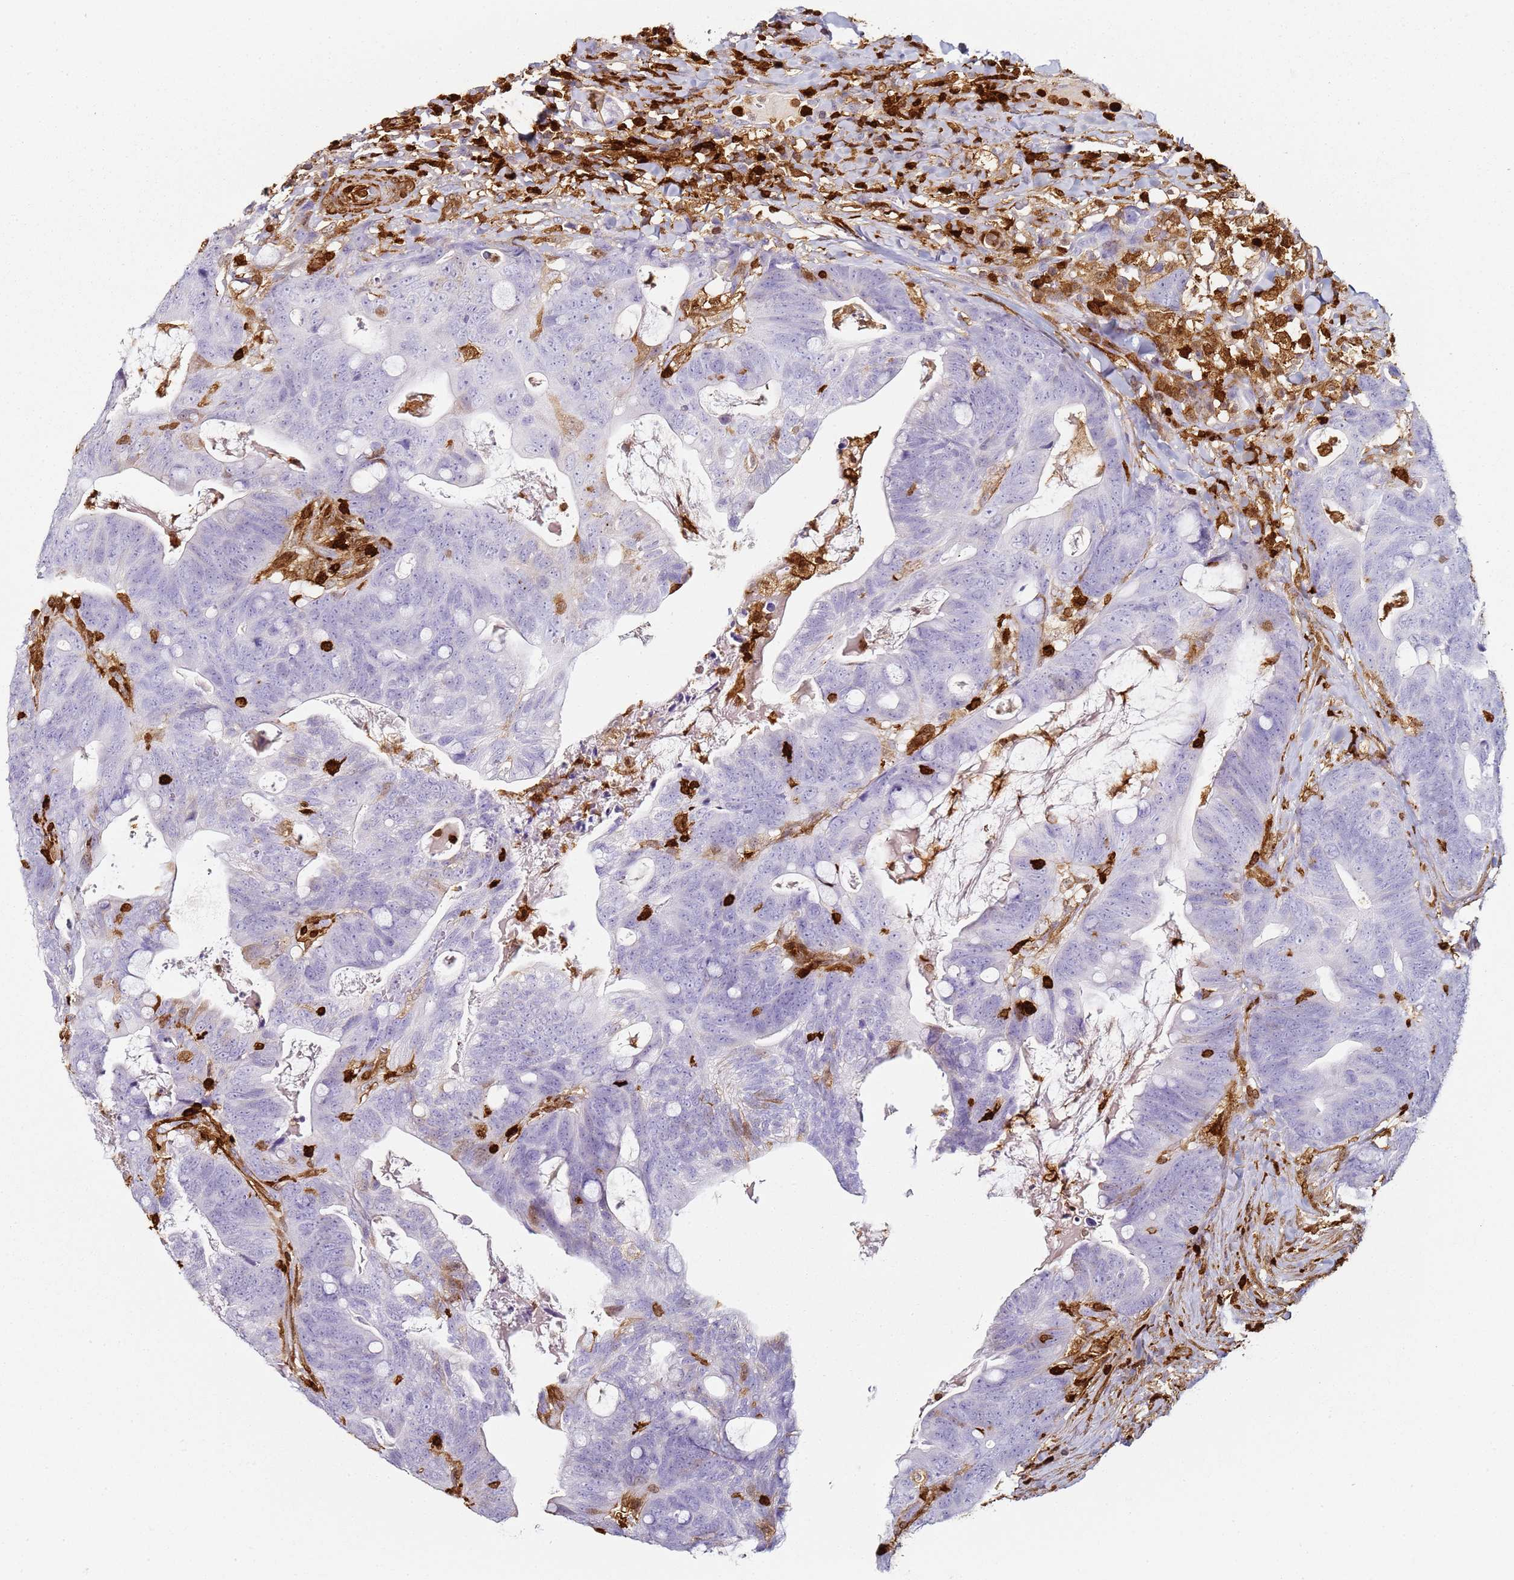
{"staining": {"intensity": "negative", "quantity": "none", "location": "none"}, "tissue": "colorectal cancer", "cell_type": "Tumor cells", "image_type": "cancer", "snomed": [{"axis": "morphology", "description": "Adenocarcinoma, NOS"}, {"axis": "topography", "description": "Colon"}], "caption": "There is no significant staining in tumor cells of colorectal cancer.", "gene": "S100A4", "patient": {"sex": "female", "age": 82}}